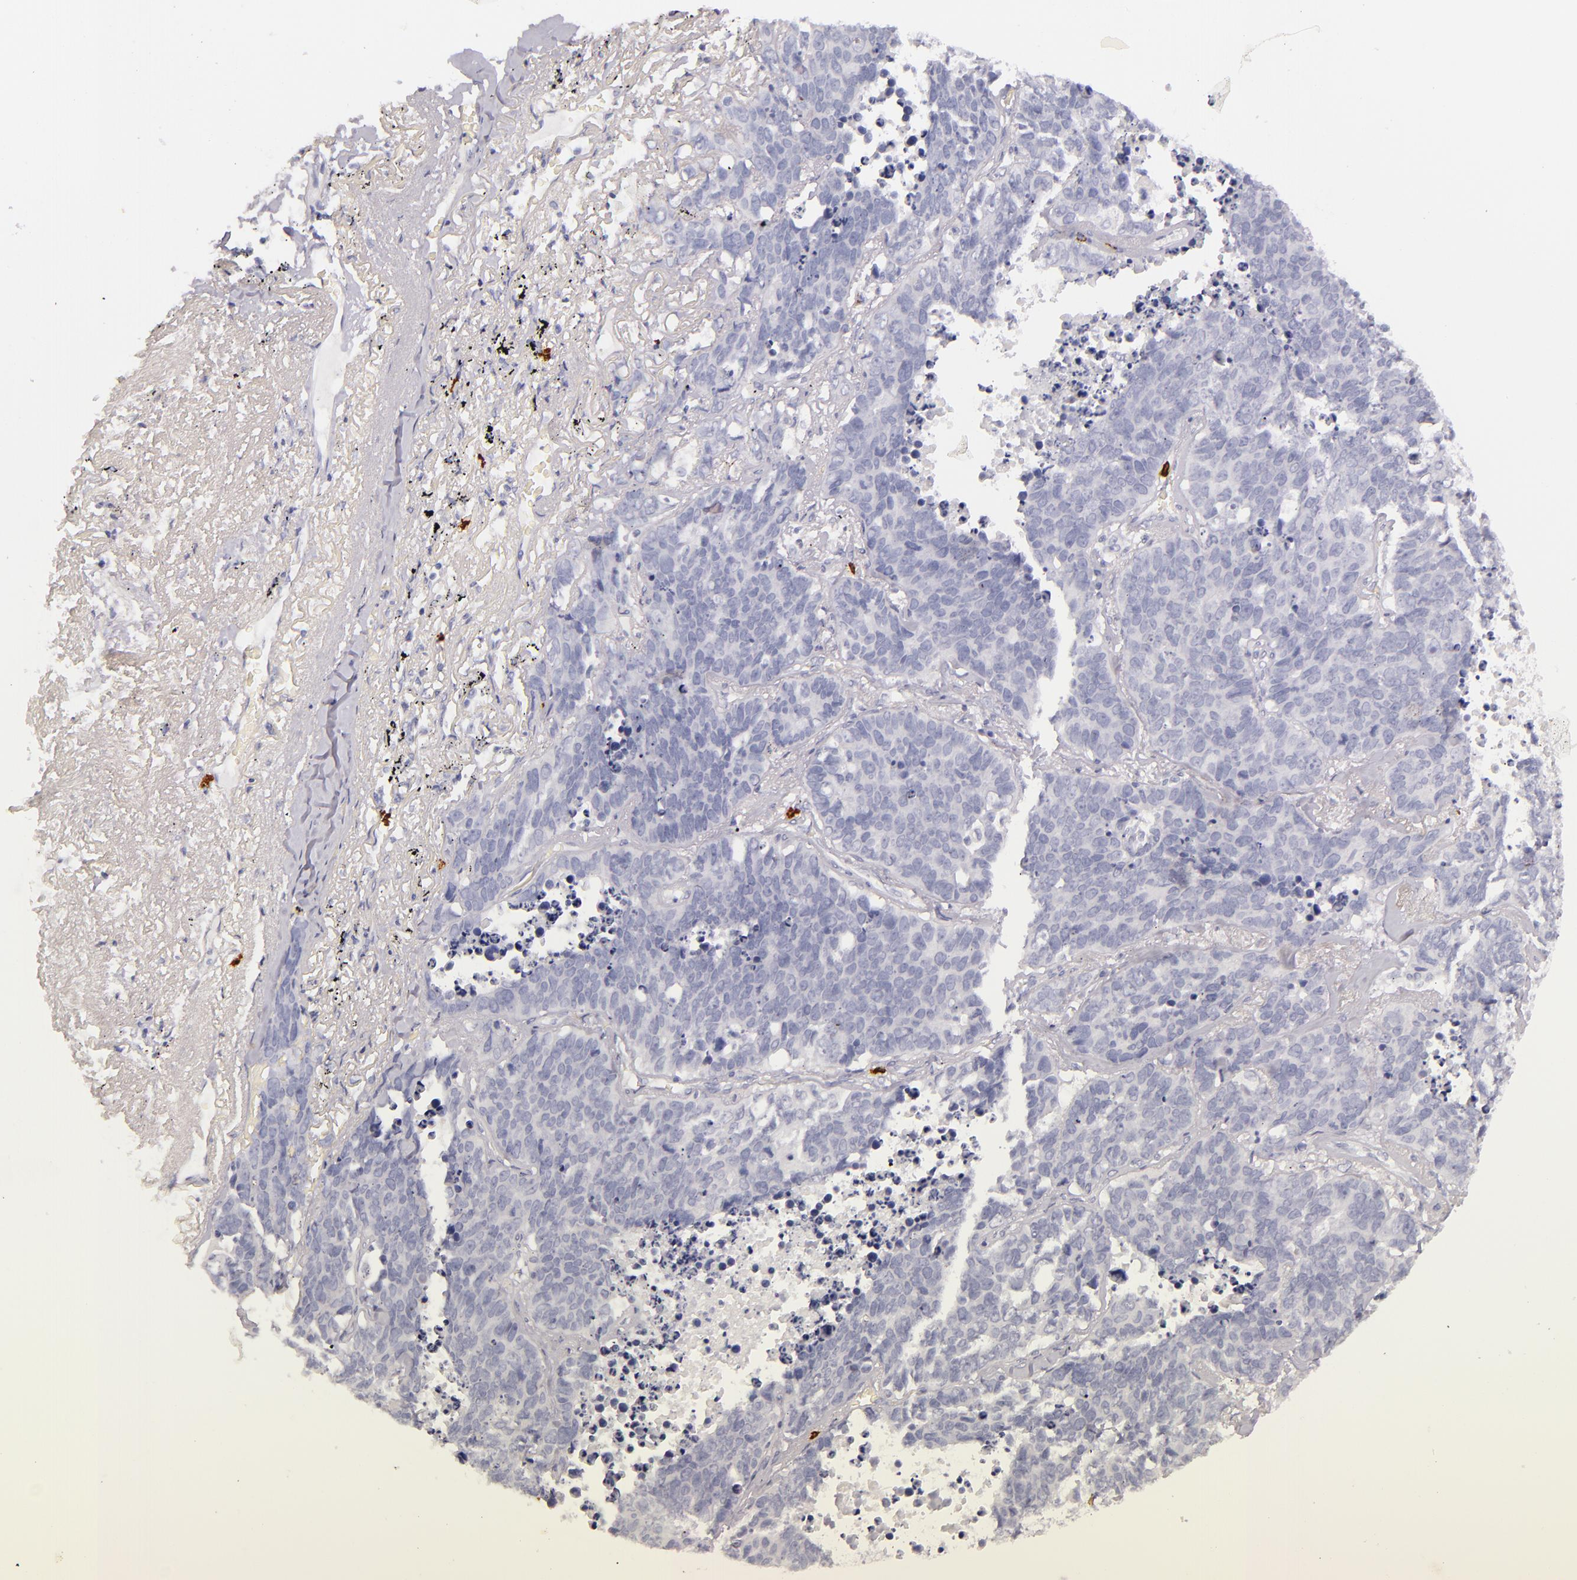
{"staining": {"intensity": "negative", "quantity": "none", "location": "none"}, "tissue": "lung cancer", "cell_type": "Tumor cells", "image_type": "cancer", "snomed": [{"axis": "morphology", "description": "Carcinoid, malignant, NOS"}, {"axis": "topography", "description": "Lung"}], "caption": "This is a histopathology image of immunohistochemistry (IHC) staining of carcinoid (malignant) (lung), which shows no positivity in tumor cells.", "gene": "TPSD1", "patient": {"sex": "male", "age": 60}}